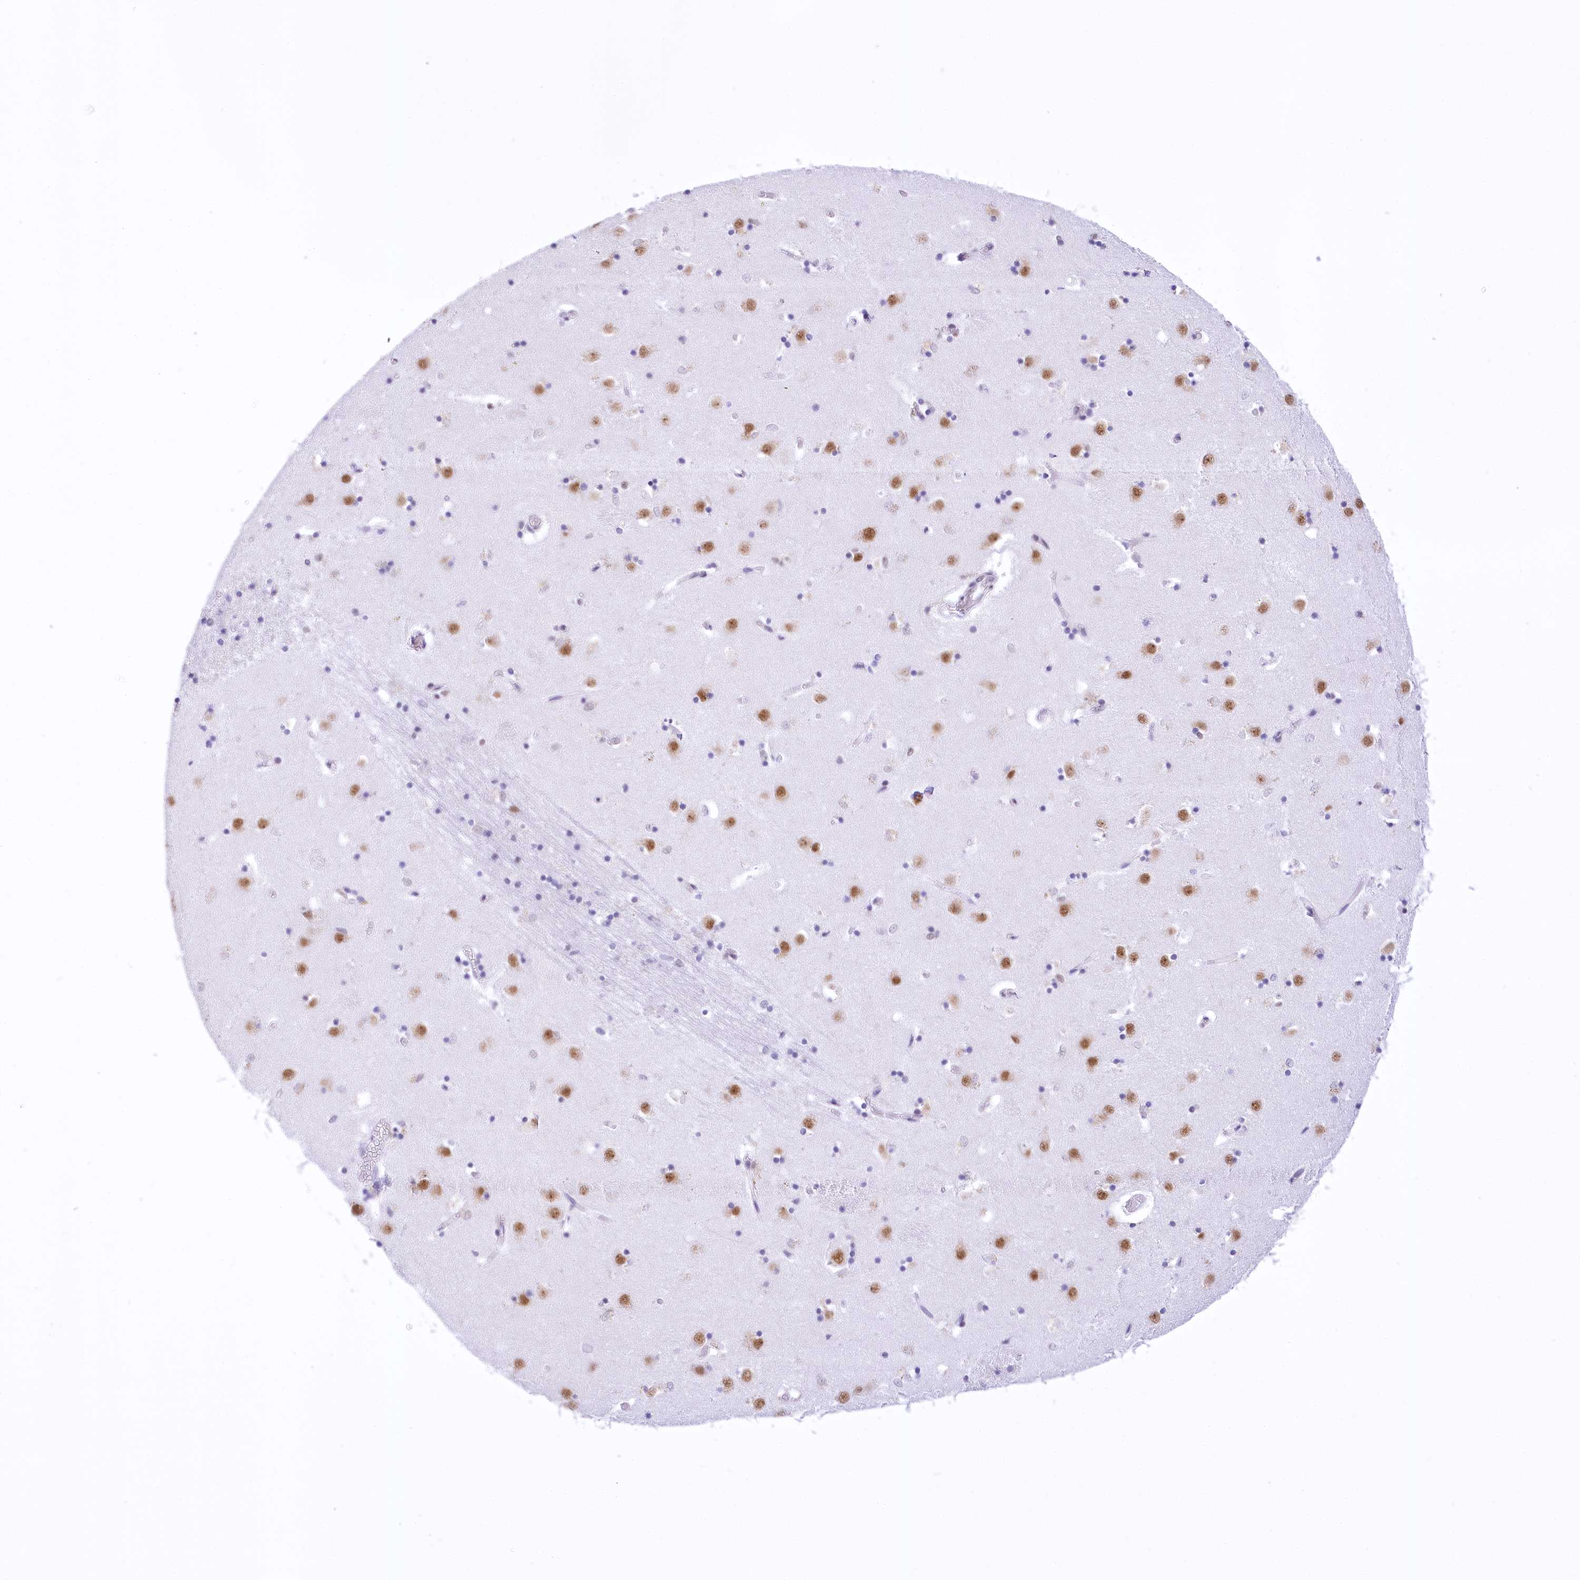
{"staining": {"intensity": "negative", "quantity": "none", "location": "none"}, "tissue": "caudate", "cell_type": "Glial cells", "image_type": "normal", "snomed": [{"axis": "morphology", "description": "Normal tissue, NOS"}, {"axis": "topography", "description": "Lateral ventricle wall"}], "caption": "Immunohistochemistry micrograph of normal caudate: human caudate stained with DAB (3,3'-diaminobenzidine) displays no significant protein expression in glial cells.", "gene": "HNRNPA0", "patient": {"sex": "male", "age": 70}}